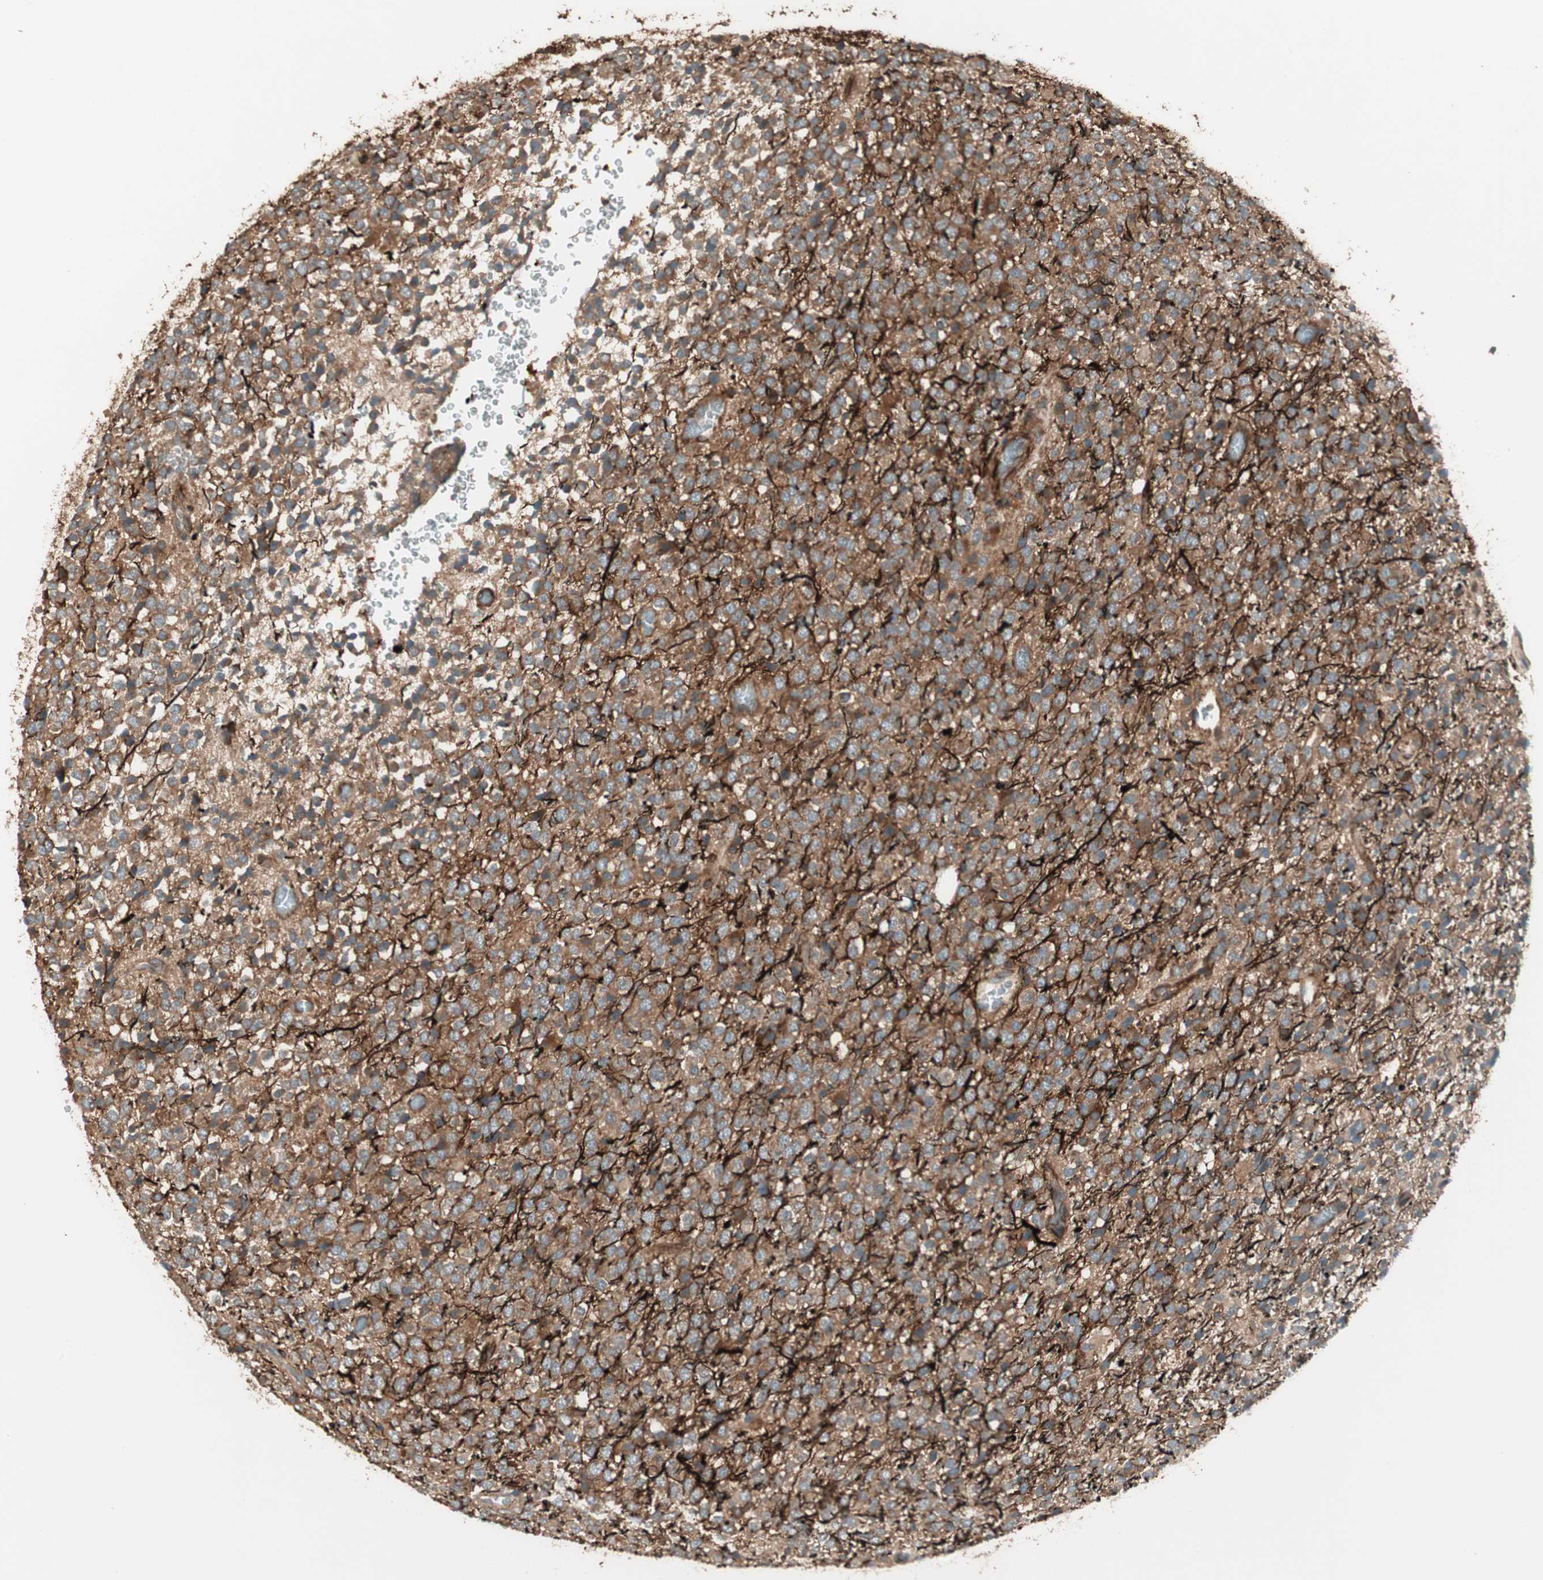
{"staining": {"intensity": "weak", "quantity": ">75%", "location": "cytoplasmic/membranous"}, "tissue": "glioma", "cell_type": "Tumor cells", "image_type": "cancer", "snomed": [{"axis": "morphology", "description": "Glioma, malignant, High grade"}, {"axis": "topography", "description": "pancreas cauda"}], "caption": "Glioma stained with DAB immunohistochemistry (IHC) exhibits low levels of weak cytoplasmic/membranous positivity in about >75% of tumor cells.", "gene": "PPP2R5E", "patient": {"sex": "male", "age": 60}}